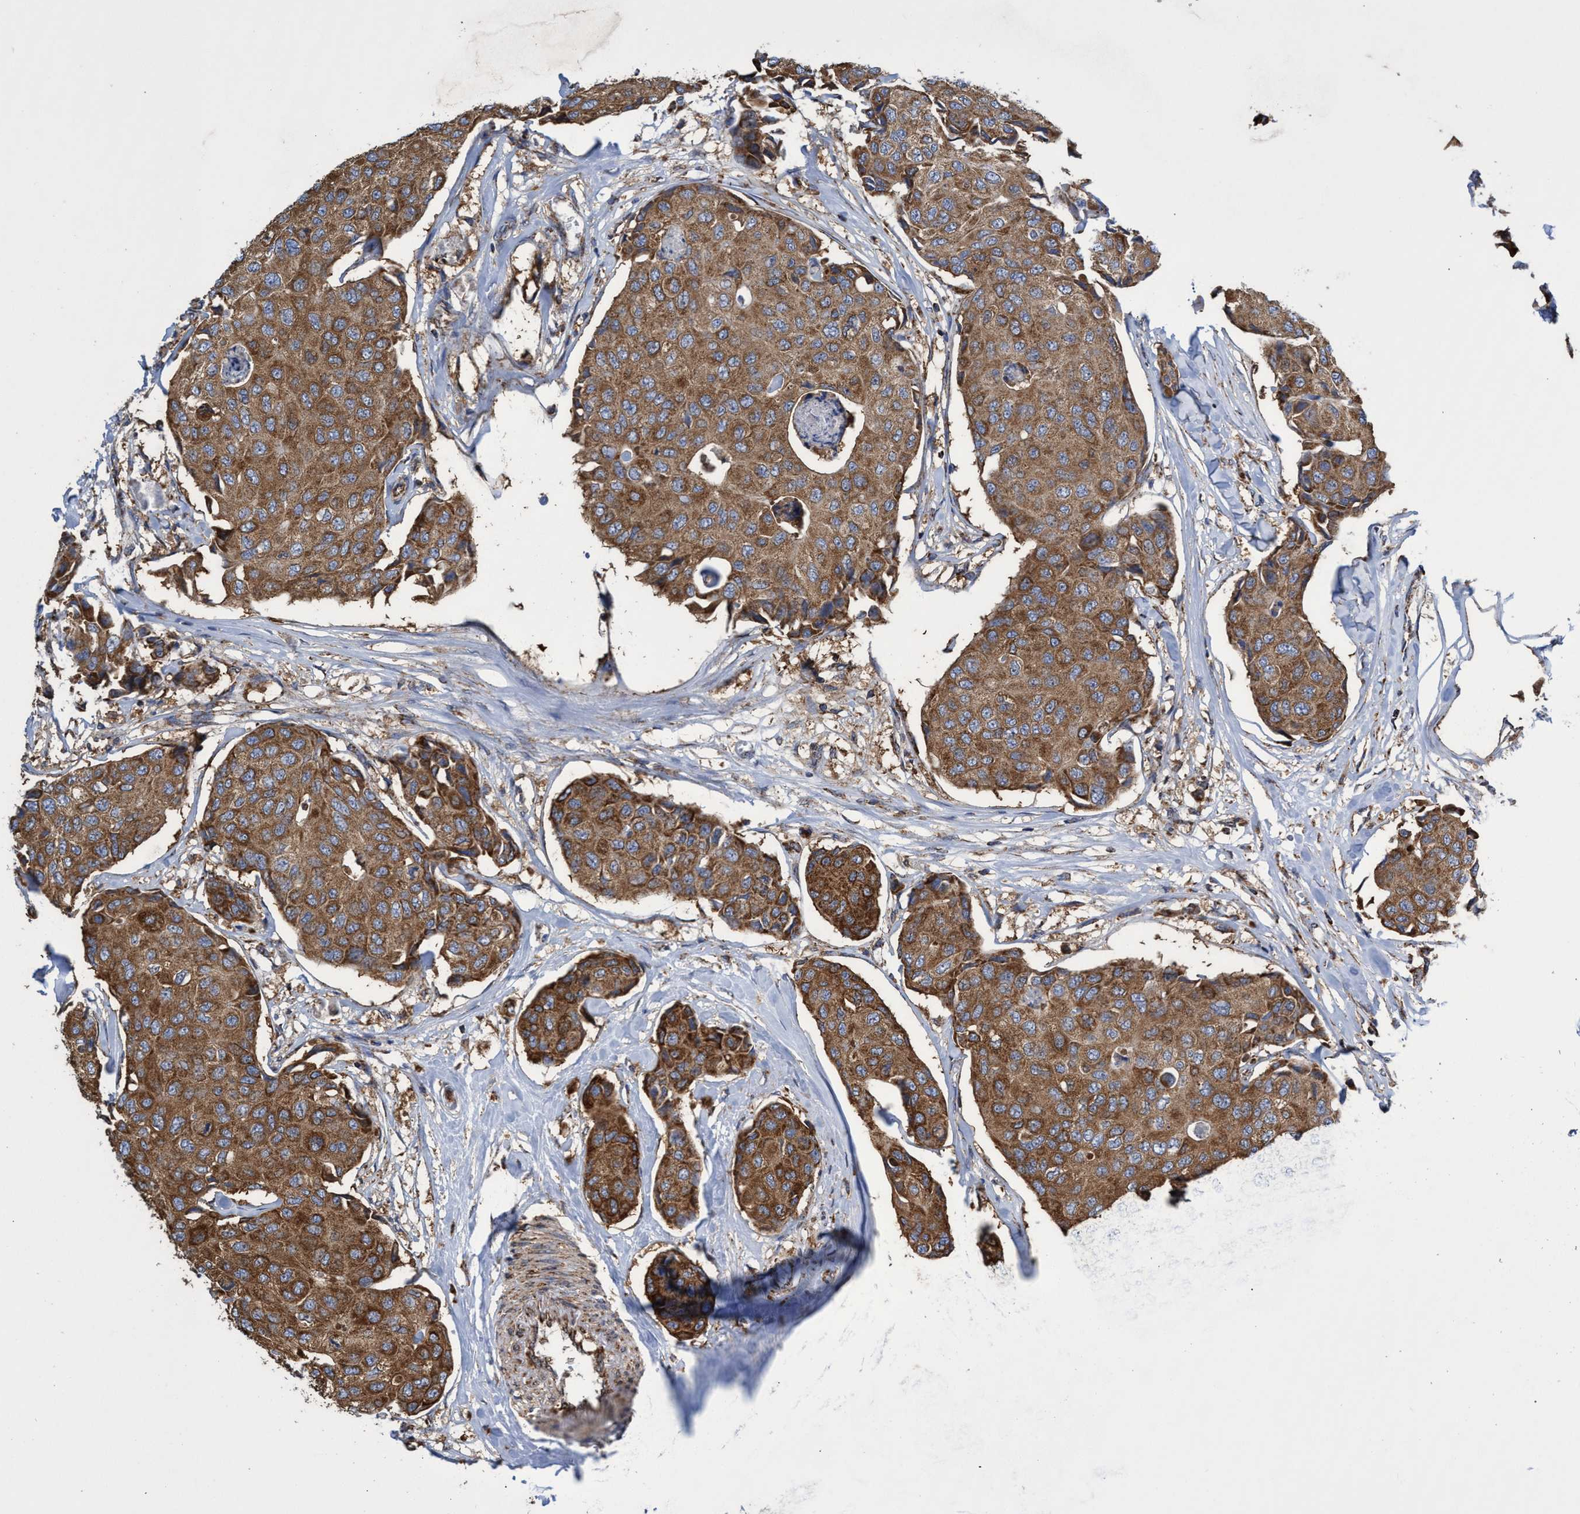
{"staining": {"intensity": "strong", "quantity": ">75%", "location": "cytoplasmic/membranous"}, "tissue": "breast cancer", "cell_type": "Tumor cells", "image_type": "cancer", "snomed": [{"axis": "morphology", "description": "Duct carcinoma"}, {"axis": "topography", "description": "Breast"}], "caption": "Immunohistochemical staining of human breast intraductal carcinoma shows strong cytoplasmic/membranous protein positivity in about >75% of tumor cells. (DAB = brown stain, brightfield microscopy at high magnification).", "gene": "CRYZ", "patient": {"sex": "female", "age": 80}}